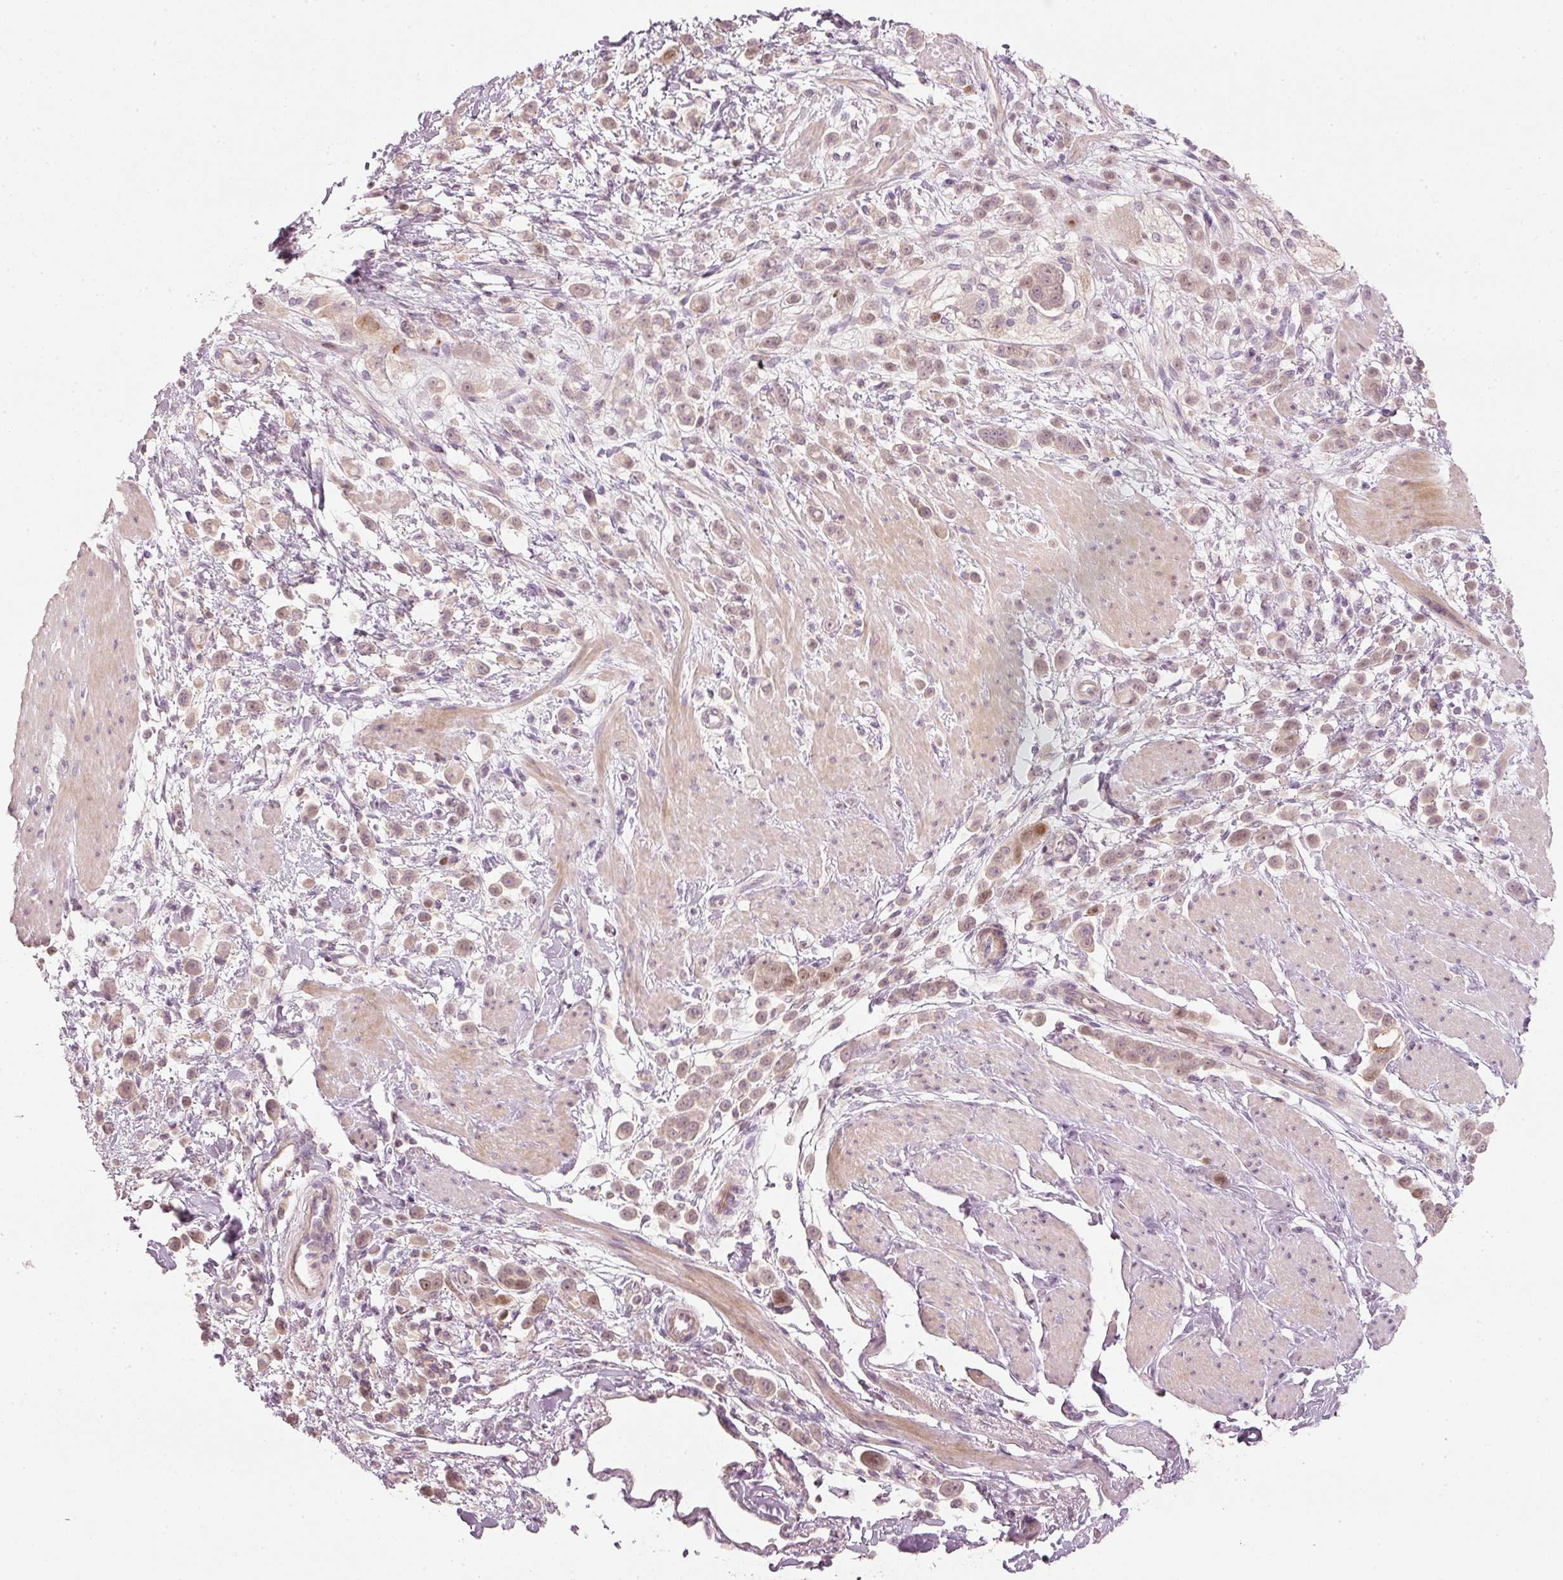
{"staining": {"intensity": "weak", "quantity": ">75%", "location": "nuclear"}, "tissue": "pancreatic cancer", "cell_type": "Tumor cells", "image_type": "cancer", "snomed": [{"axis": "morphology", "description": "Normal tissue, NOS"}, {"axis": "morphology", "description": "Adenocarcinoma, NOS"}, {"axis": "topography", "description": "Pancreas"}], "caption": "The photomicrograph shows a brown stain indicating the presence of a protein in the nuclear of tumor cells in pancreatic cancer.", "gene": "TREX2", "patient": {"sex": "female", "age": 64}}